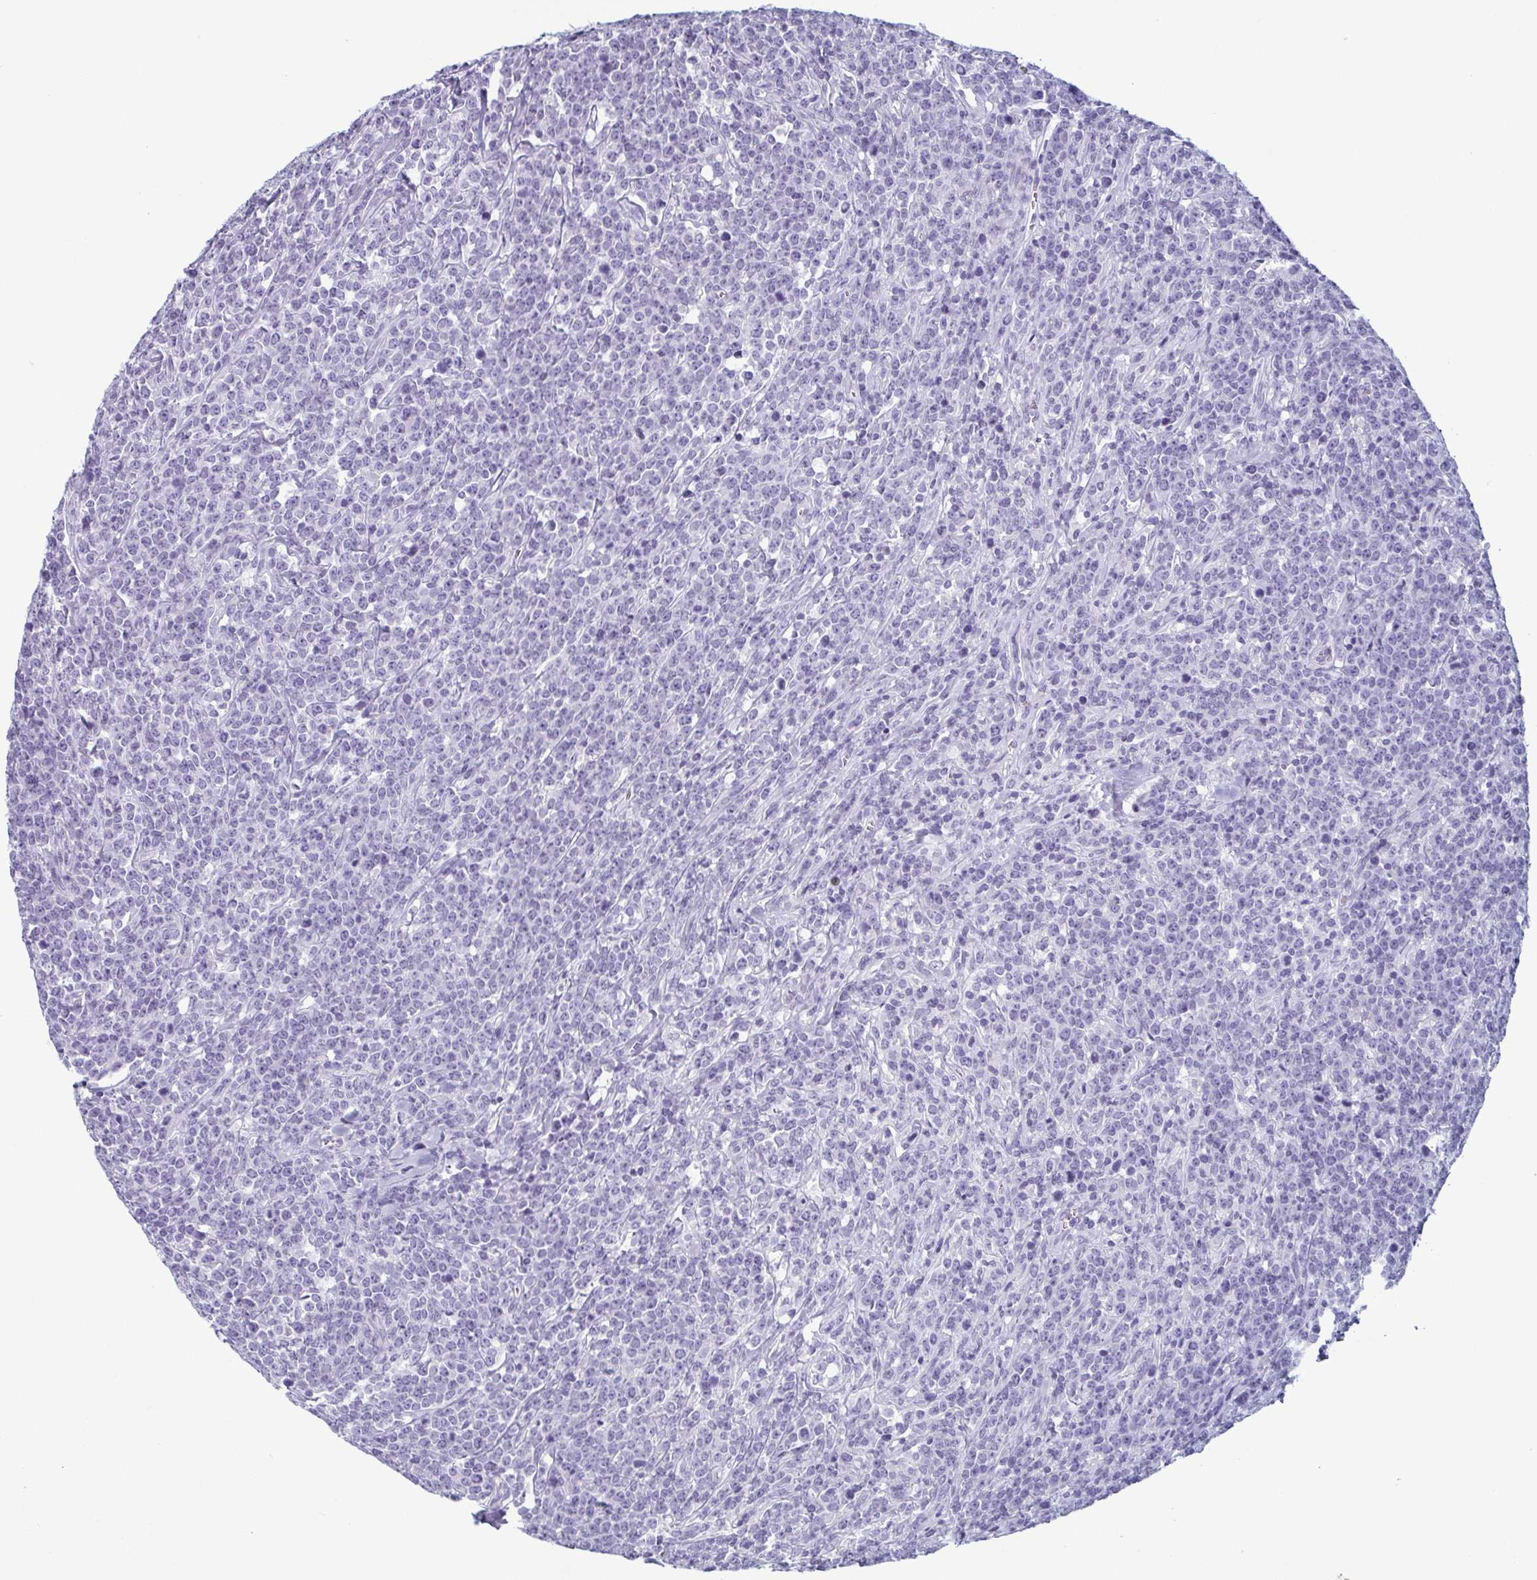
{"staining": {"intensity": "negative", "quantity": "none", "location": "none"}, "tissue": "lymphoma", "cell_type": "Tumor cells", "image_type": "cancer", "snomed": [{"axis": "morphology", "description": "Malignant lymphoma, non-Hodgkin's type, High grade"}, {"axis": "topography", "description": "Small intestine"}], "caption": "A high-resolution photomicrograph shows immunohistochemistry (IHC) staining of lymphoma, which exhibits no significant positivity in tumor cells.", "gene": "KRT78", "patient": {"sex": "female", "age": 56}}